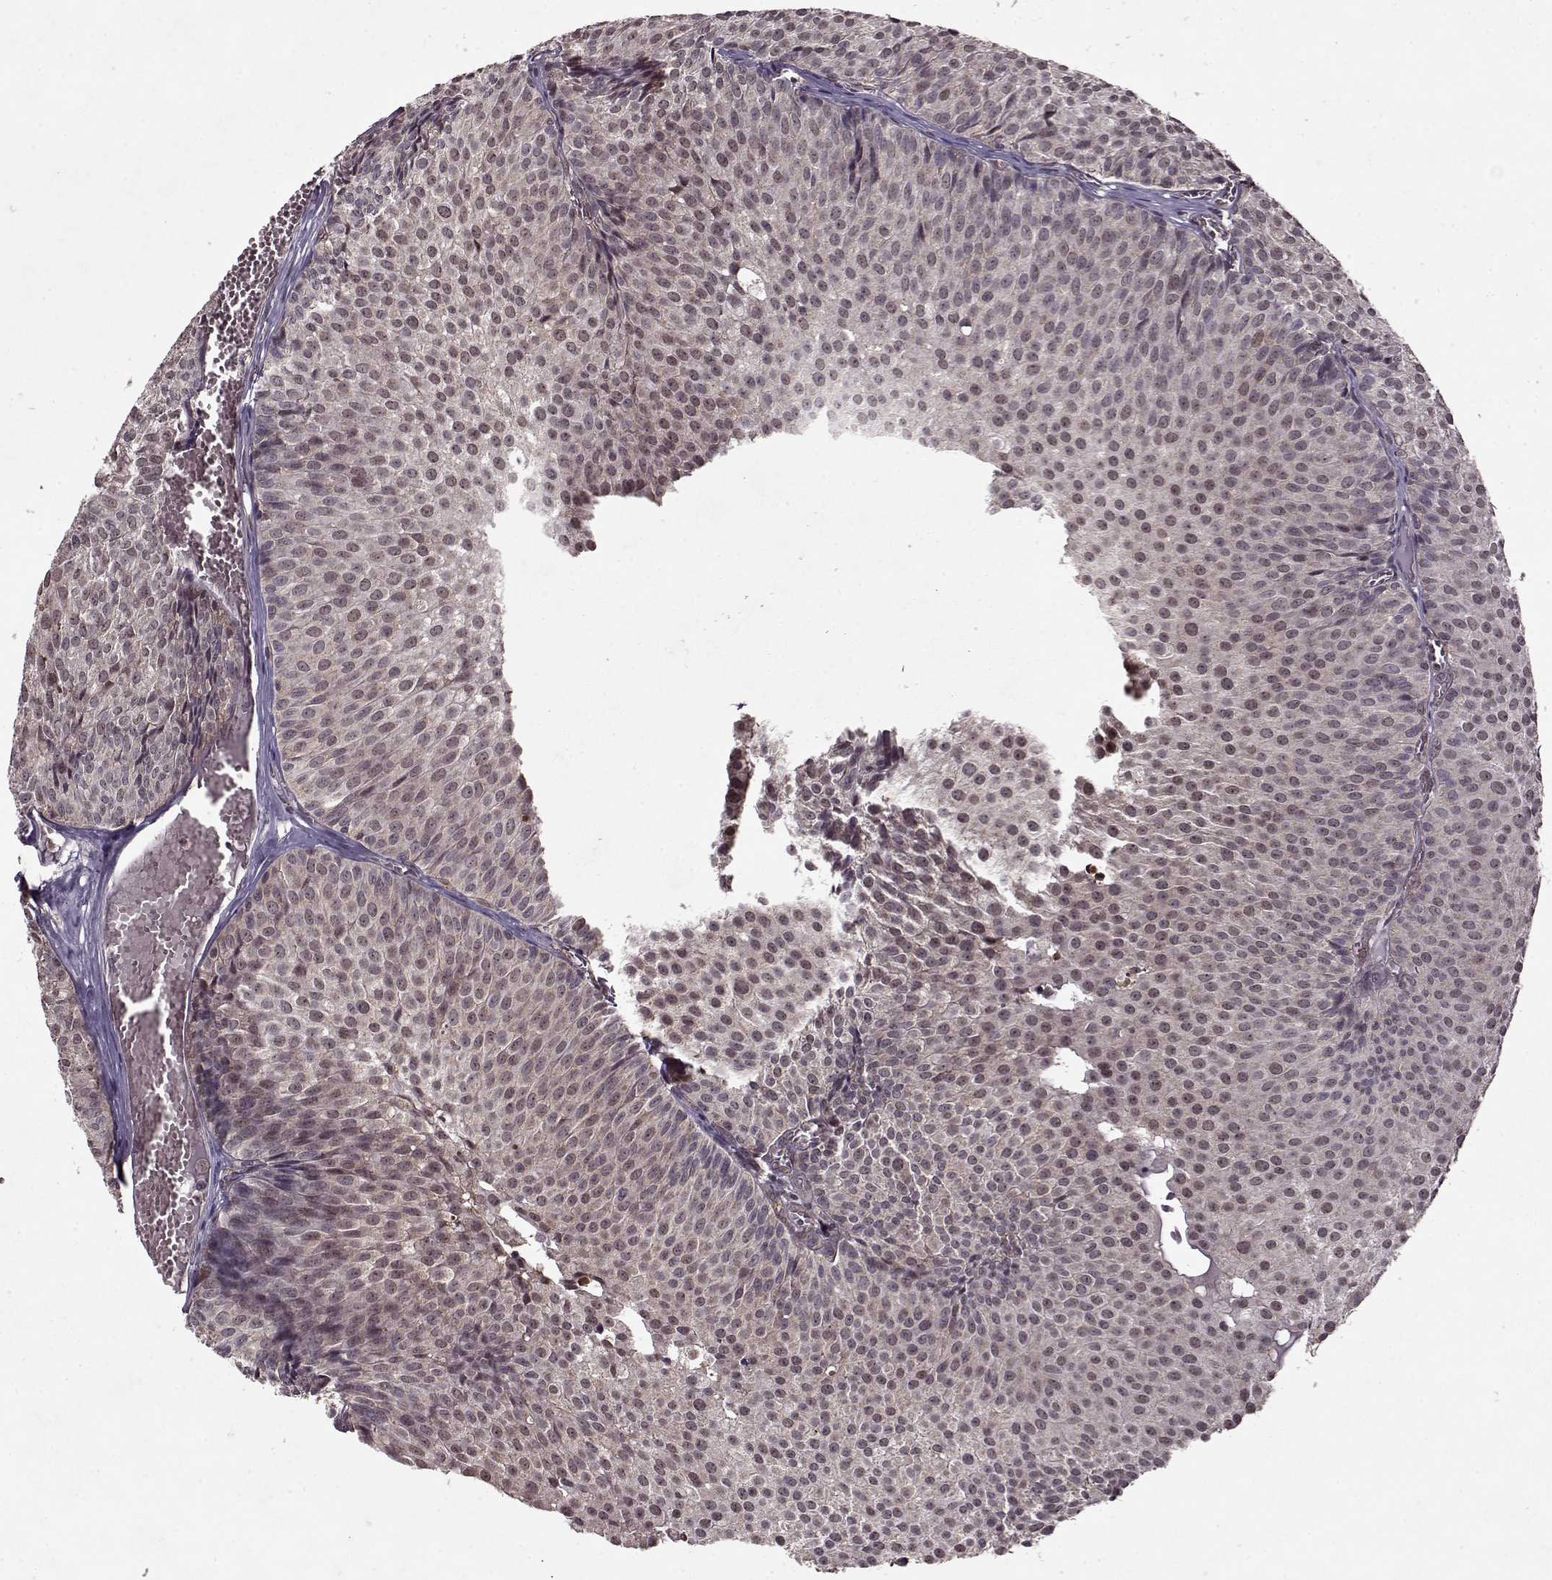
{"staining": {"intensity": "weak", "quantity": "25%-75%", "location": "nuclear"}, "tissue": "urothelial cancer", "cell_type": "Tumor cells", "image_type": "cancer", "snomed": [{"axis": "morphology", "description": "Urothelial carcinoma, Low grade"}, {"axis": "topography", "description": "Urinary bladder"}], "caption": "Immunohistochemical staining of urothelial carcinoma (low-grade) demonstrates weak nuclear protein expression in about 25%-75% of tumor cells. The staining is performed using DAB brown chromogen to label protein expression. The nuclei are counter-stained blue using hematoxylin.", "gene": "PSMA7", "patient": {"sex": "male", "age": 63}}